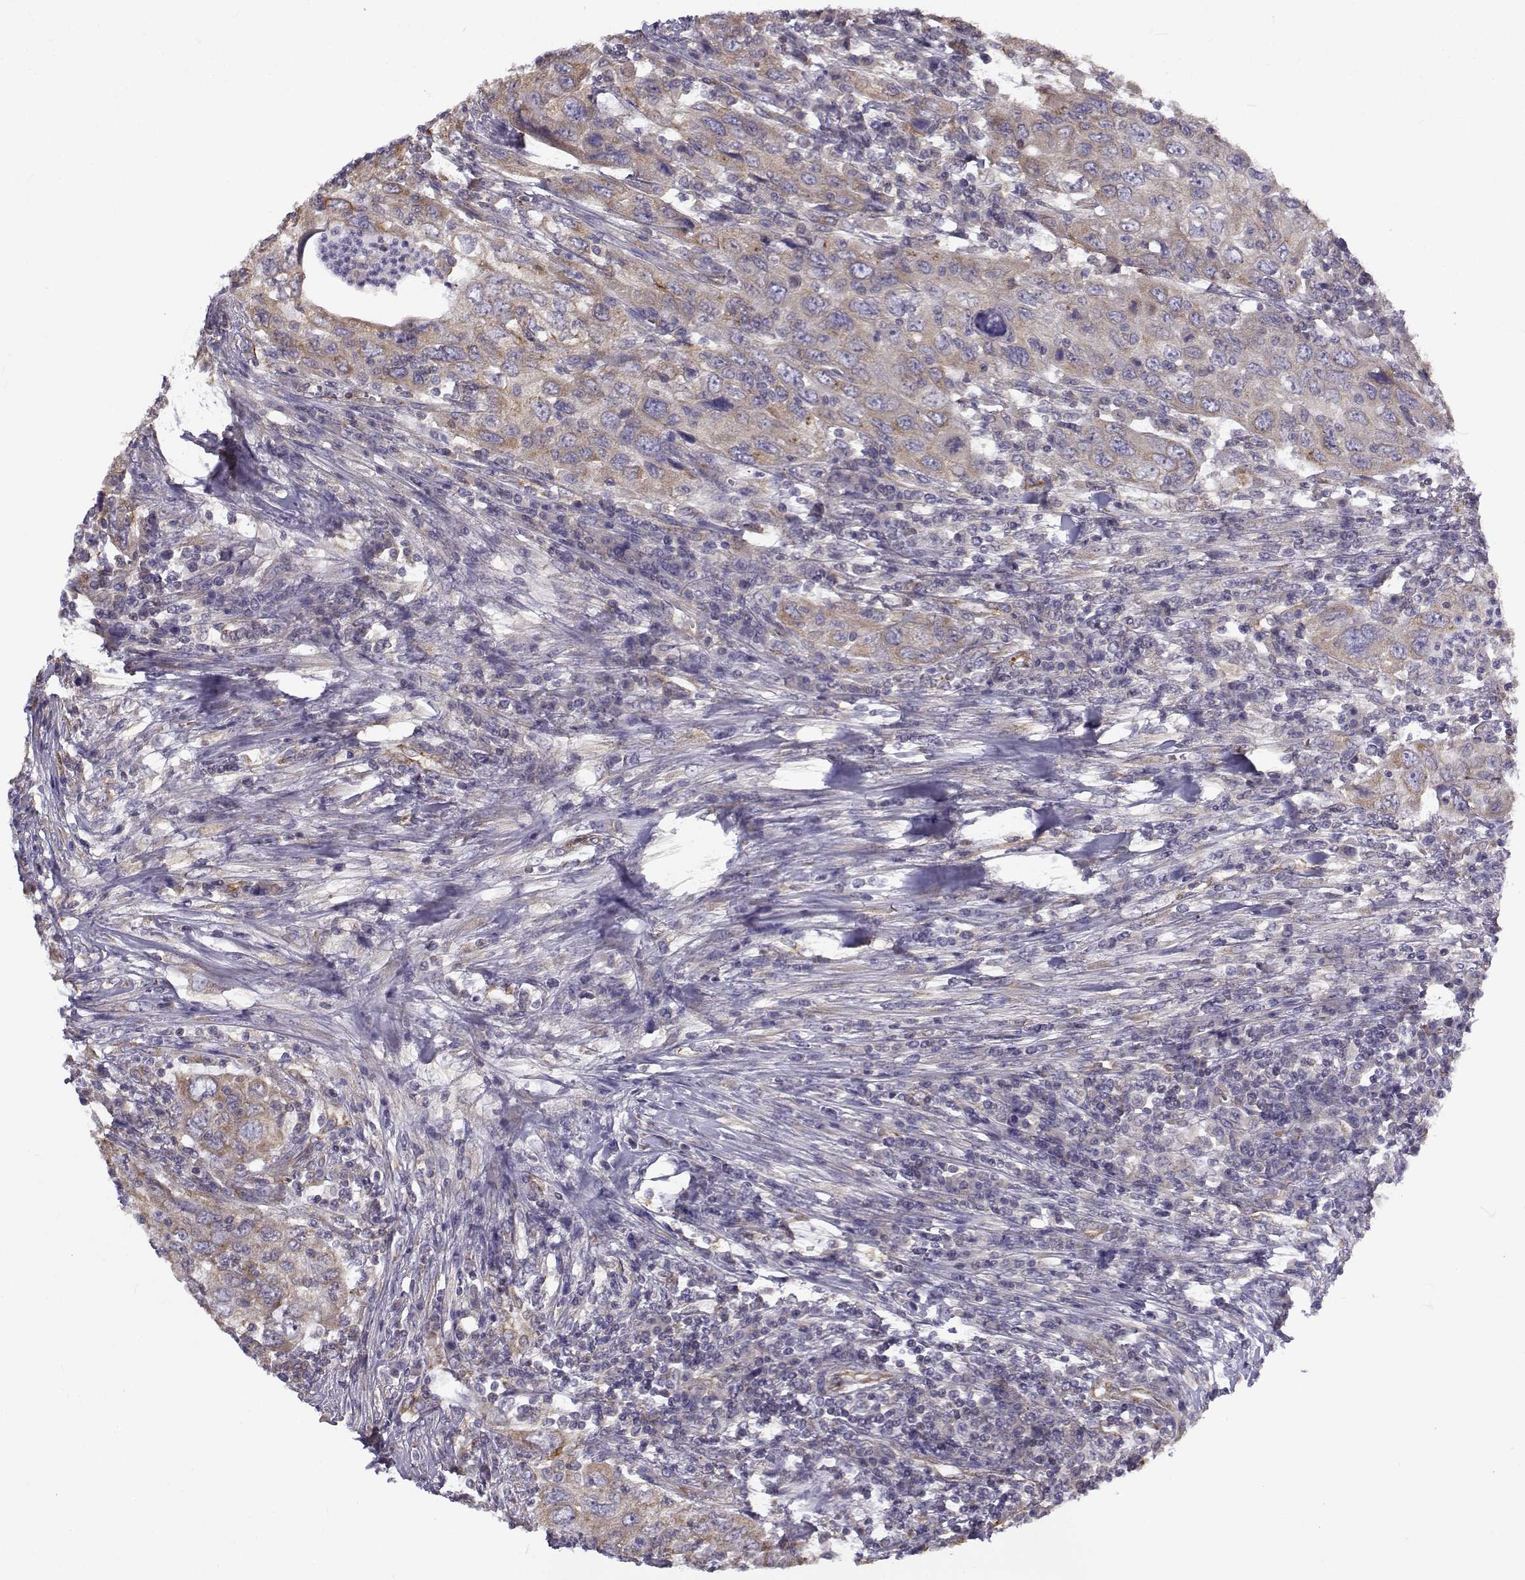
{"staining": {"intensity": "weak", "quantity": ">75%", "location": "cytoplasmic/membranous"}, "tissue": "urothelial cancer", "cell_type": "Tumor cells", "image_type": "cancer", "snomed": [{"axis": "morphology", "description": "Urothelial carcinoma, High grade"}, {"axis": "topography", "description": "Urinary bladder"}], "caption": "Tumor cells demonstrate weak cytoplasmic/membranous staining in approximately >75% of cells in urothelial cancer.", "gene": "BEND6", "patient": {"sex": "male", "age": 76}}